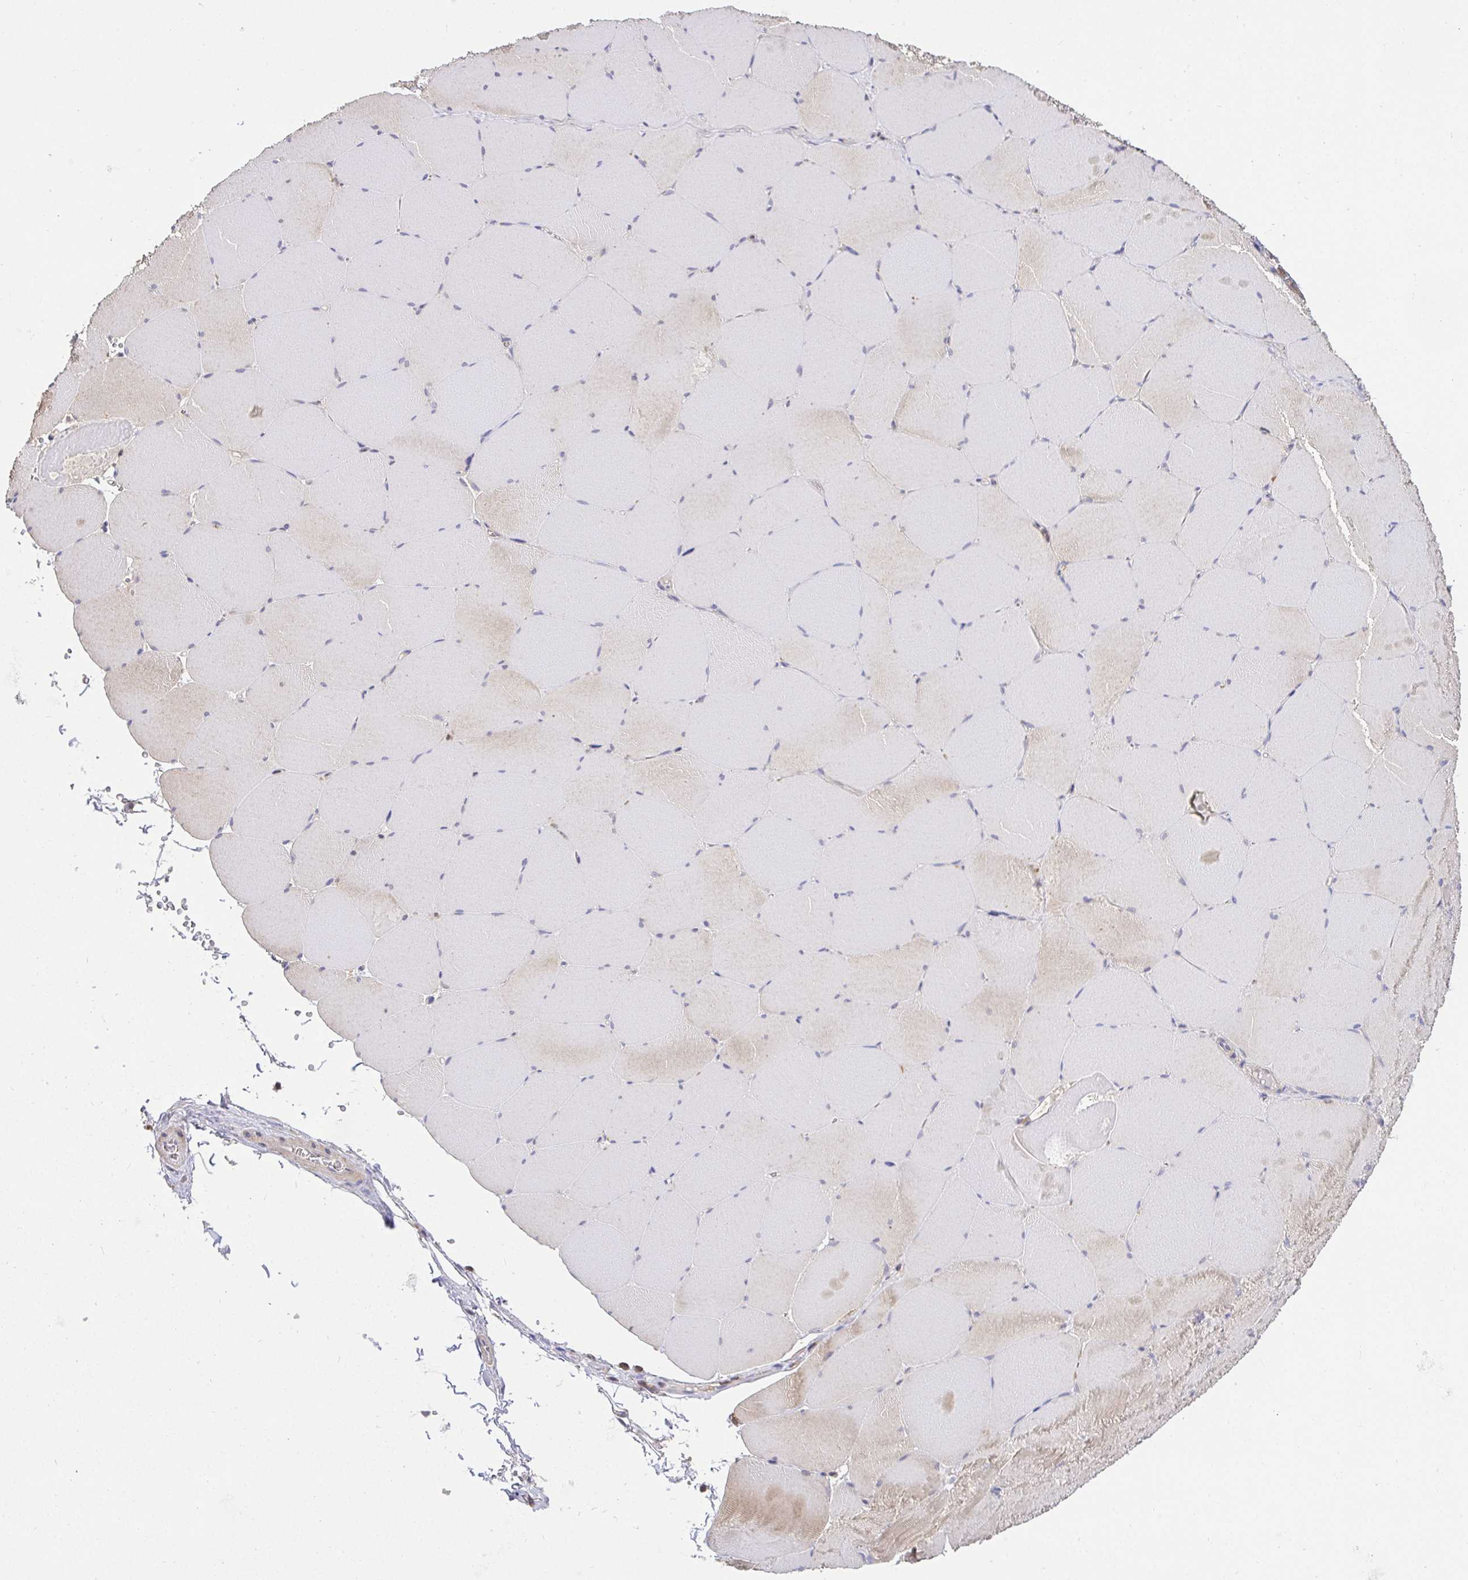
{"staining": {"intensity": "weak", "quantity": "<25%", "location": "cytoplasmic/membranous"}, "tissue": "skeletal muscle", "cell_type": "Myocytes", "image_type": "normal", "snomed": [{"axis": "morphology", "description": "Normal tissue, NOS"}, {"axis": "topography", "description": "Skeletal muscle"}, {"axis": "topography", "description": "Head-Neck"}], "caption": "IHC micrograph of normal skeletal muscle: skeletal muscle stained with DAB displays no significant protein expression in myocytes.", "gene": "ATP6V1F", "patient": {"sex": "male", "age": 66}}